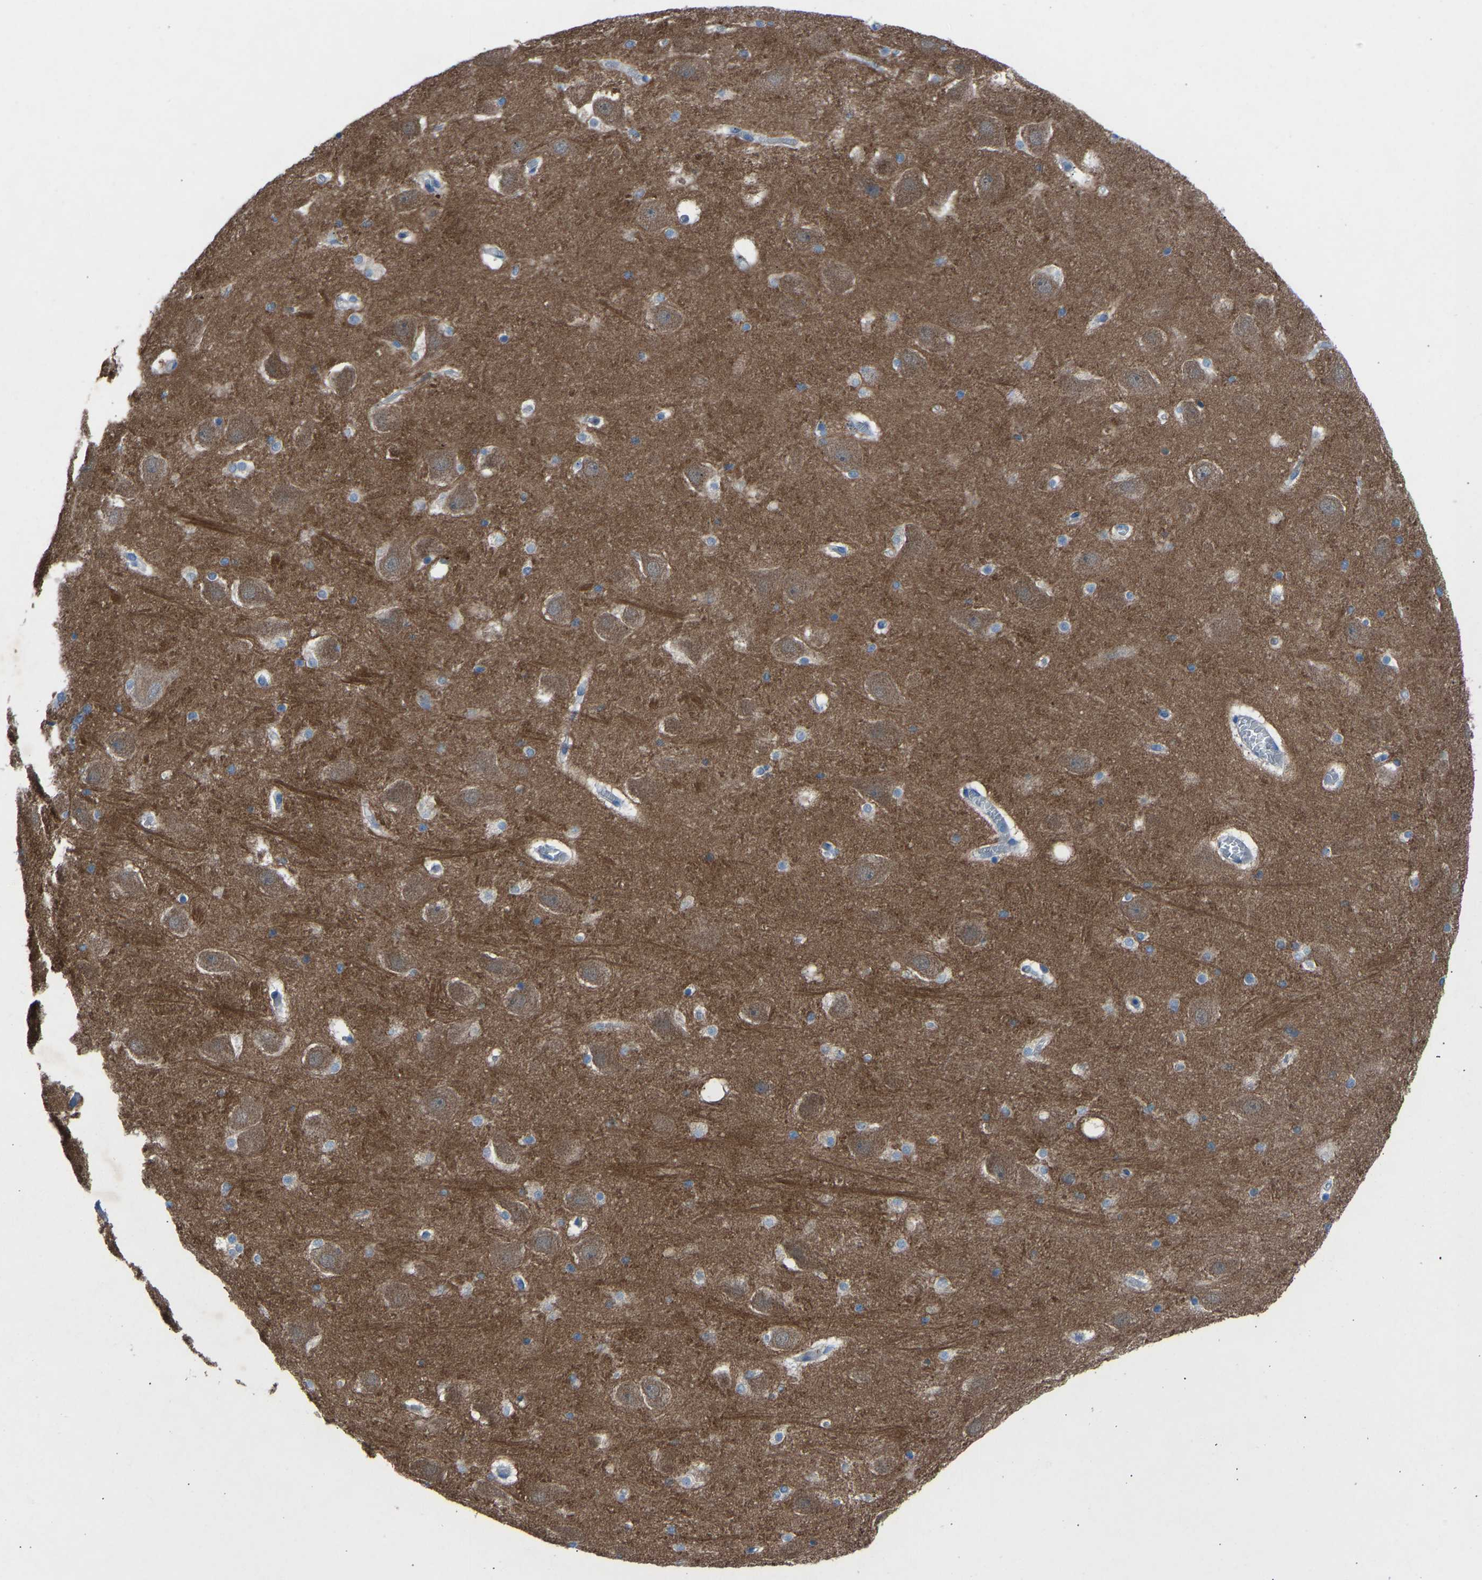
{"staining": {"intensity": "weak", "quantity": "25%-75%", "location": "cytoplasmic/membranous"}, "tissue": "hippocampus", "cell_type": "Glial cells", "image_type": "normal", "snomed": [{"axis": "morphology", "description": "Normal tissue, NOS"}, {"axis": "topography", "description": "Hippocampus"}], "caption": "DAB (3,3'-diaminobenzidine) immunohistochemical staining of benign human hippocampus displays weak cytoplasmic/membranous protein expression in about 25%-75% of glial cells. (DAB IHC with brightfield microscopy, high magnification).", "gene": "GRK6", "patient": {"sex": "male", "age": 45}}